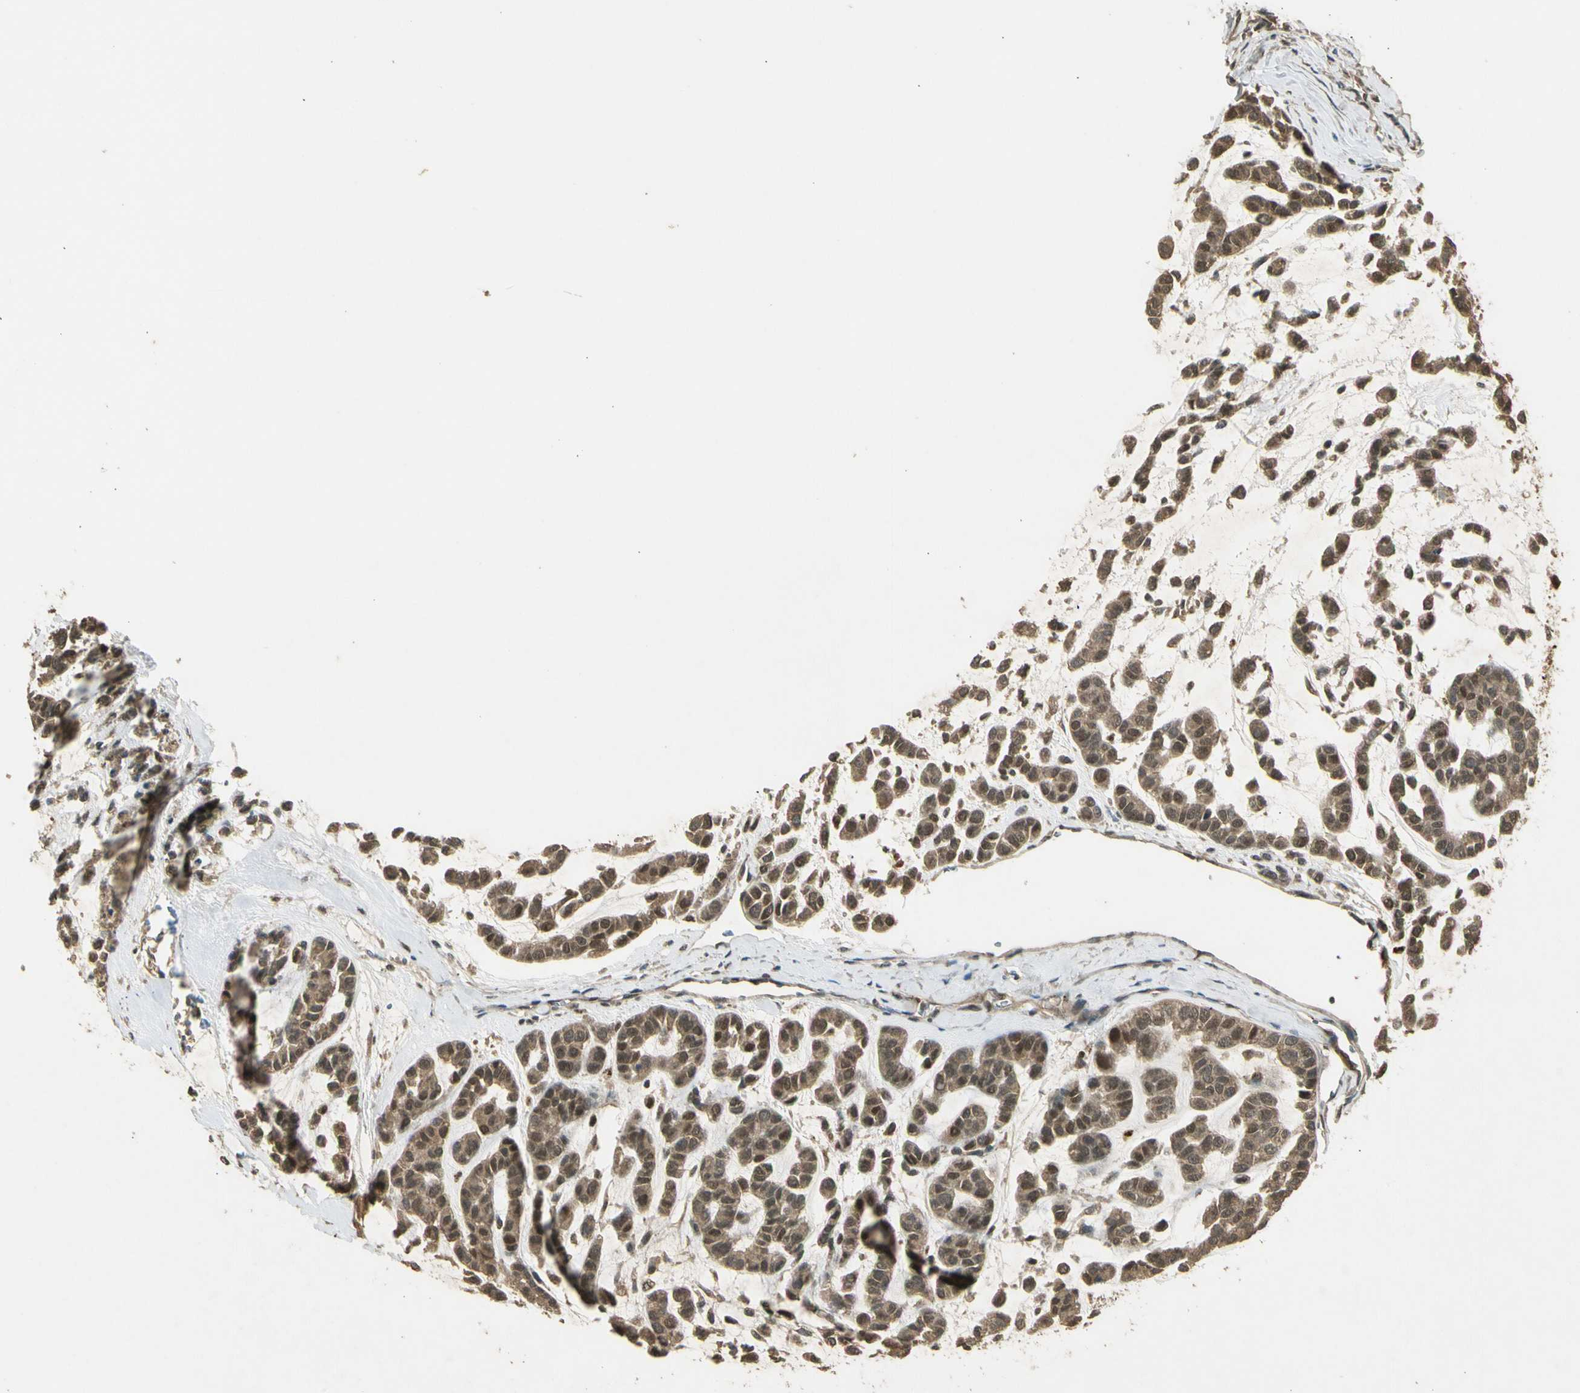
{"staining": {"intensity": "moderate", "quantity": ">75%", "location": "cytoplasmic/membranous,nuclear"}, "tissue": "head and neck cancer", "cell_type": "Tumor cells", "image_type": "cancer", "snomed": [{"axis": "morphology", "description": "Adenocarcinoma, NOS"}, {"axis": "morphology", "description": "Adenoma, NOS"}, {"axis": "topography", "description": "Head-Neck"}], "caption": "Human head and neck cancer stained with a brown dye exhibits moderate cytoplasmic/membranous and nuclear positive staining in approximately >75% of tumor cells.", "gene": "GMEB2", "patient": {"sex": "female", "age": 55}}